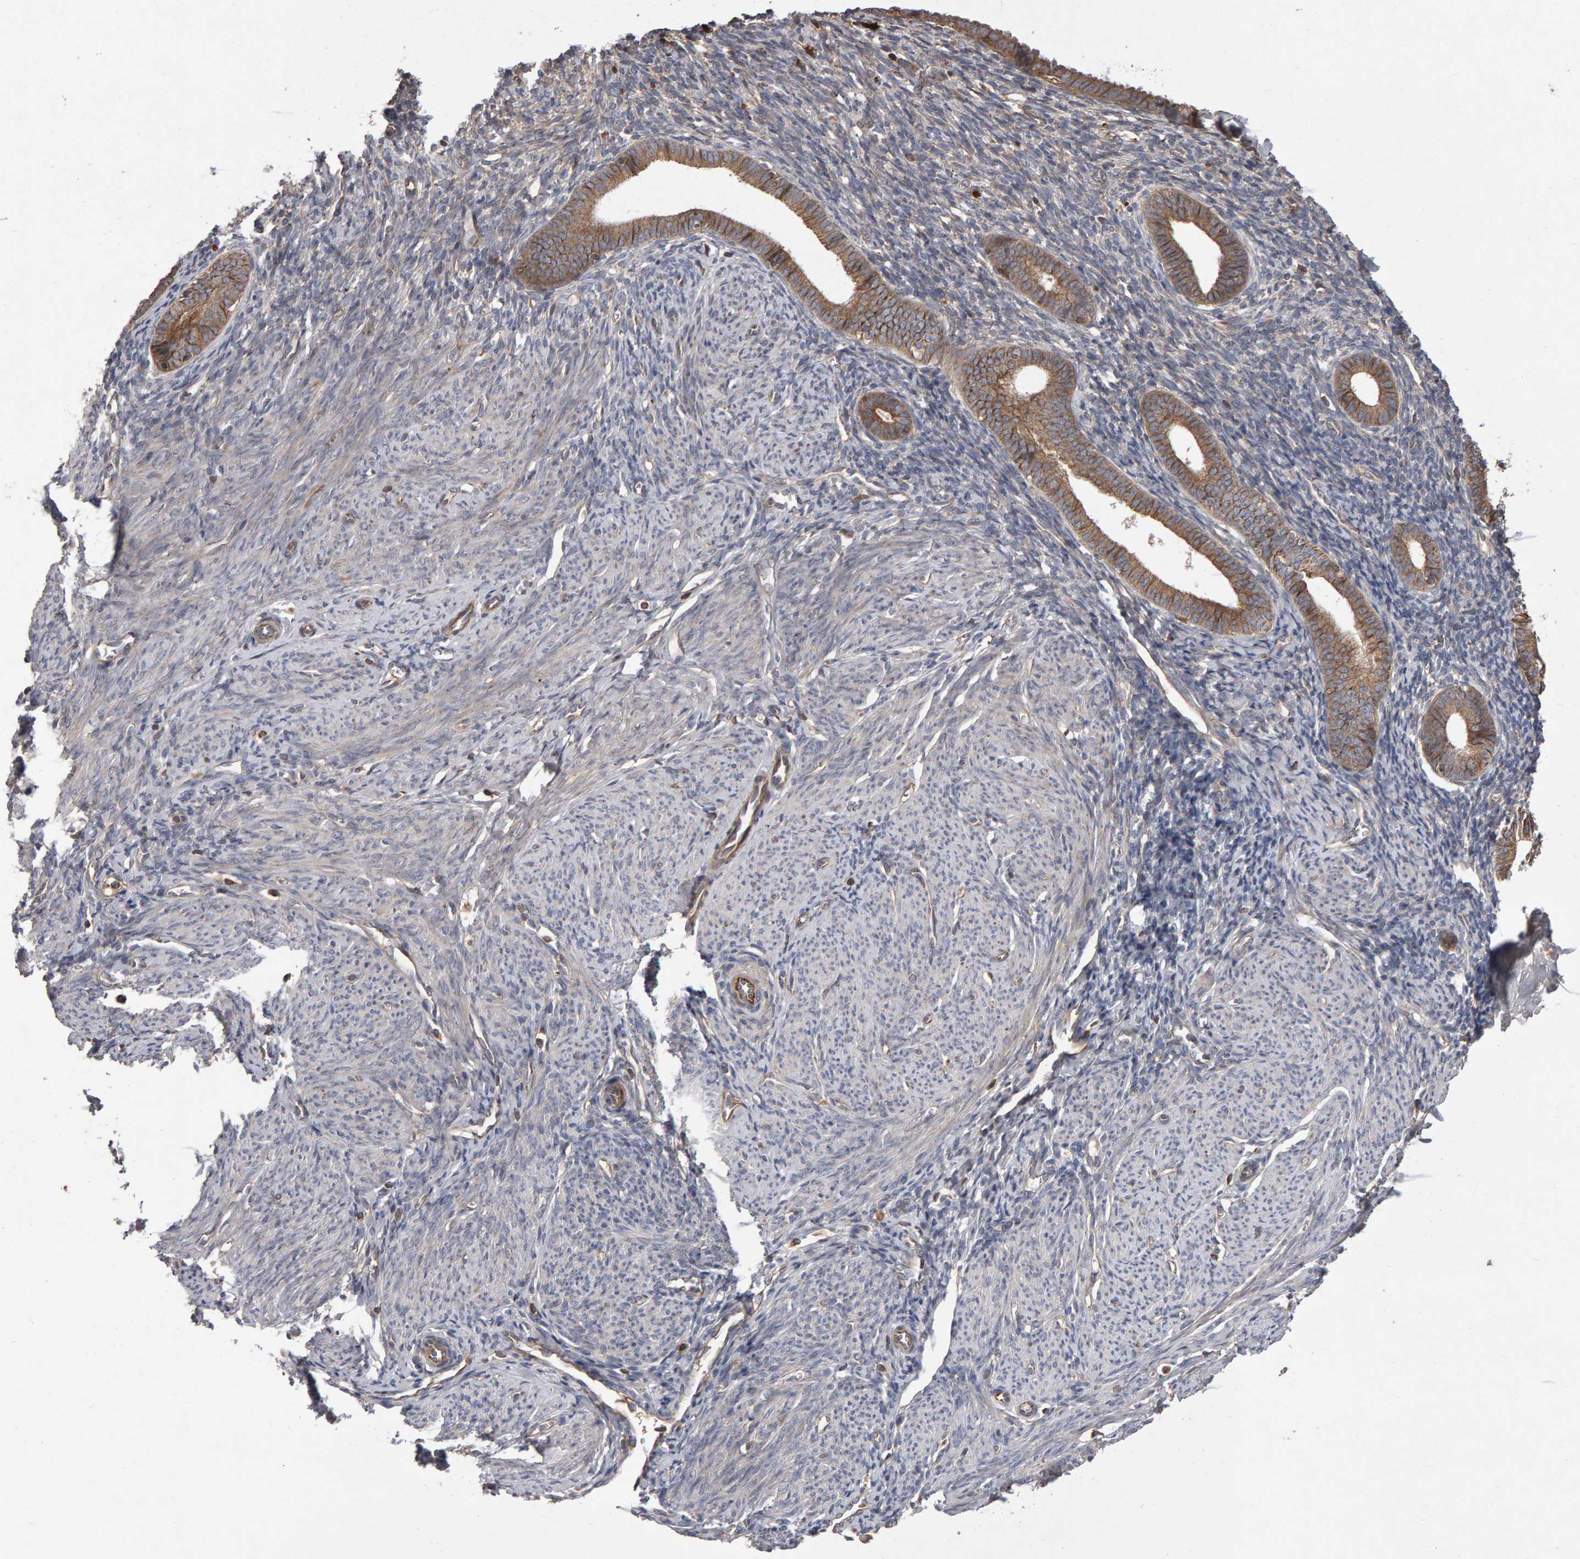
{"staining": {"intensity": "negative", "quantity": "none", "location": "none"}, "tissue": "endometrium", "cell_type": "Cells in endometrial stroma", "image_type": "normal", "snomed": [{"axis": "morphology", "description": "Normal tissue, NOS"}, {"axis": "morphology", "description": "Adenocarcinoma, NOS"}, {"axis": "topography", "description": "Endometrium"}], "caption": "IHC of normal human endometrium exhibits no positivity in cells in endometrial stroma. The staining was performed using DAB (3,3'-diaminobenzidine) to visualize the protein expression in brown, while the nuclei were stained in blue with hematoxylin (Magnification: 20x).", "gene": "PGS1", "patient": {"sex": "female", "age": 57}}